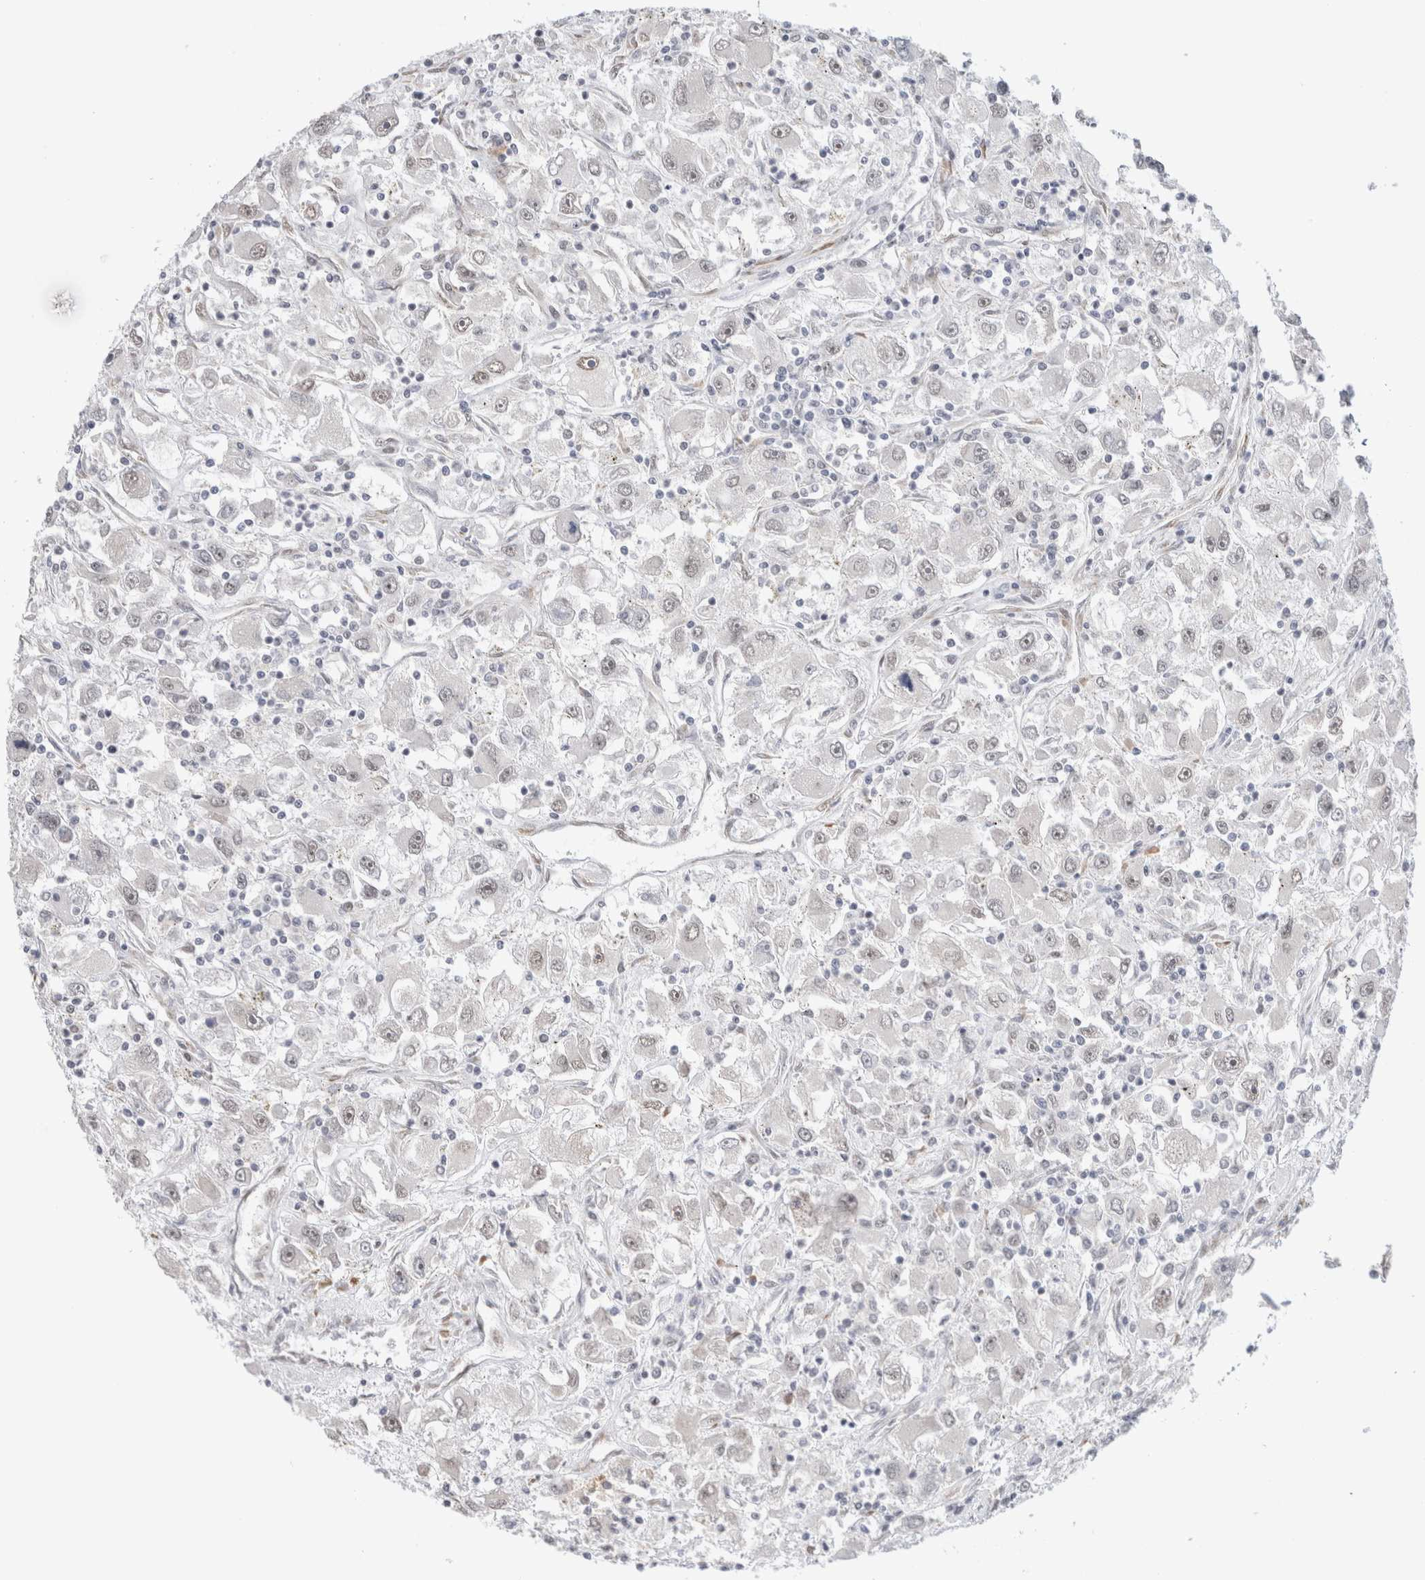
{"staining": {"intensity": "weak", "quantity": "<25%", "location": "nuclear"}, "tissue": "renal cancer", "cell_type": "Tumor cells", "image_type": "cancer", "snomed": [{"axis": "morphology", "description": "Adenocarcinoma, NOS"}, {"axis": "topography", "description": "Kidney"}], "caption": "Immunohistochemistry of human adenocarcinoma (renal) shows no expression in tumor cells.", "gene": "HDLBP", "patient": {"sex": "female", "age": 52}}